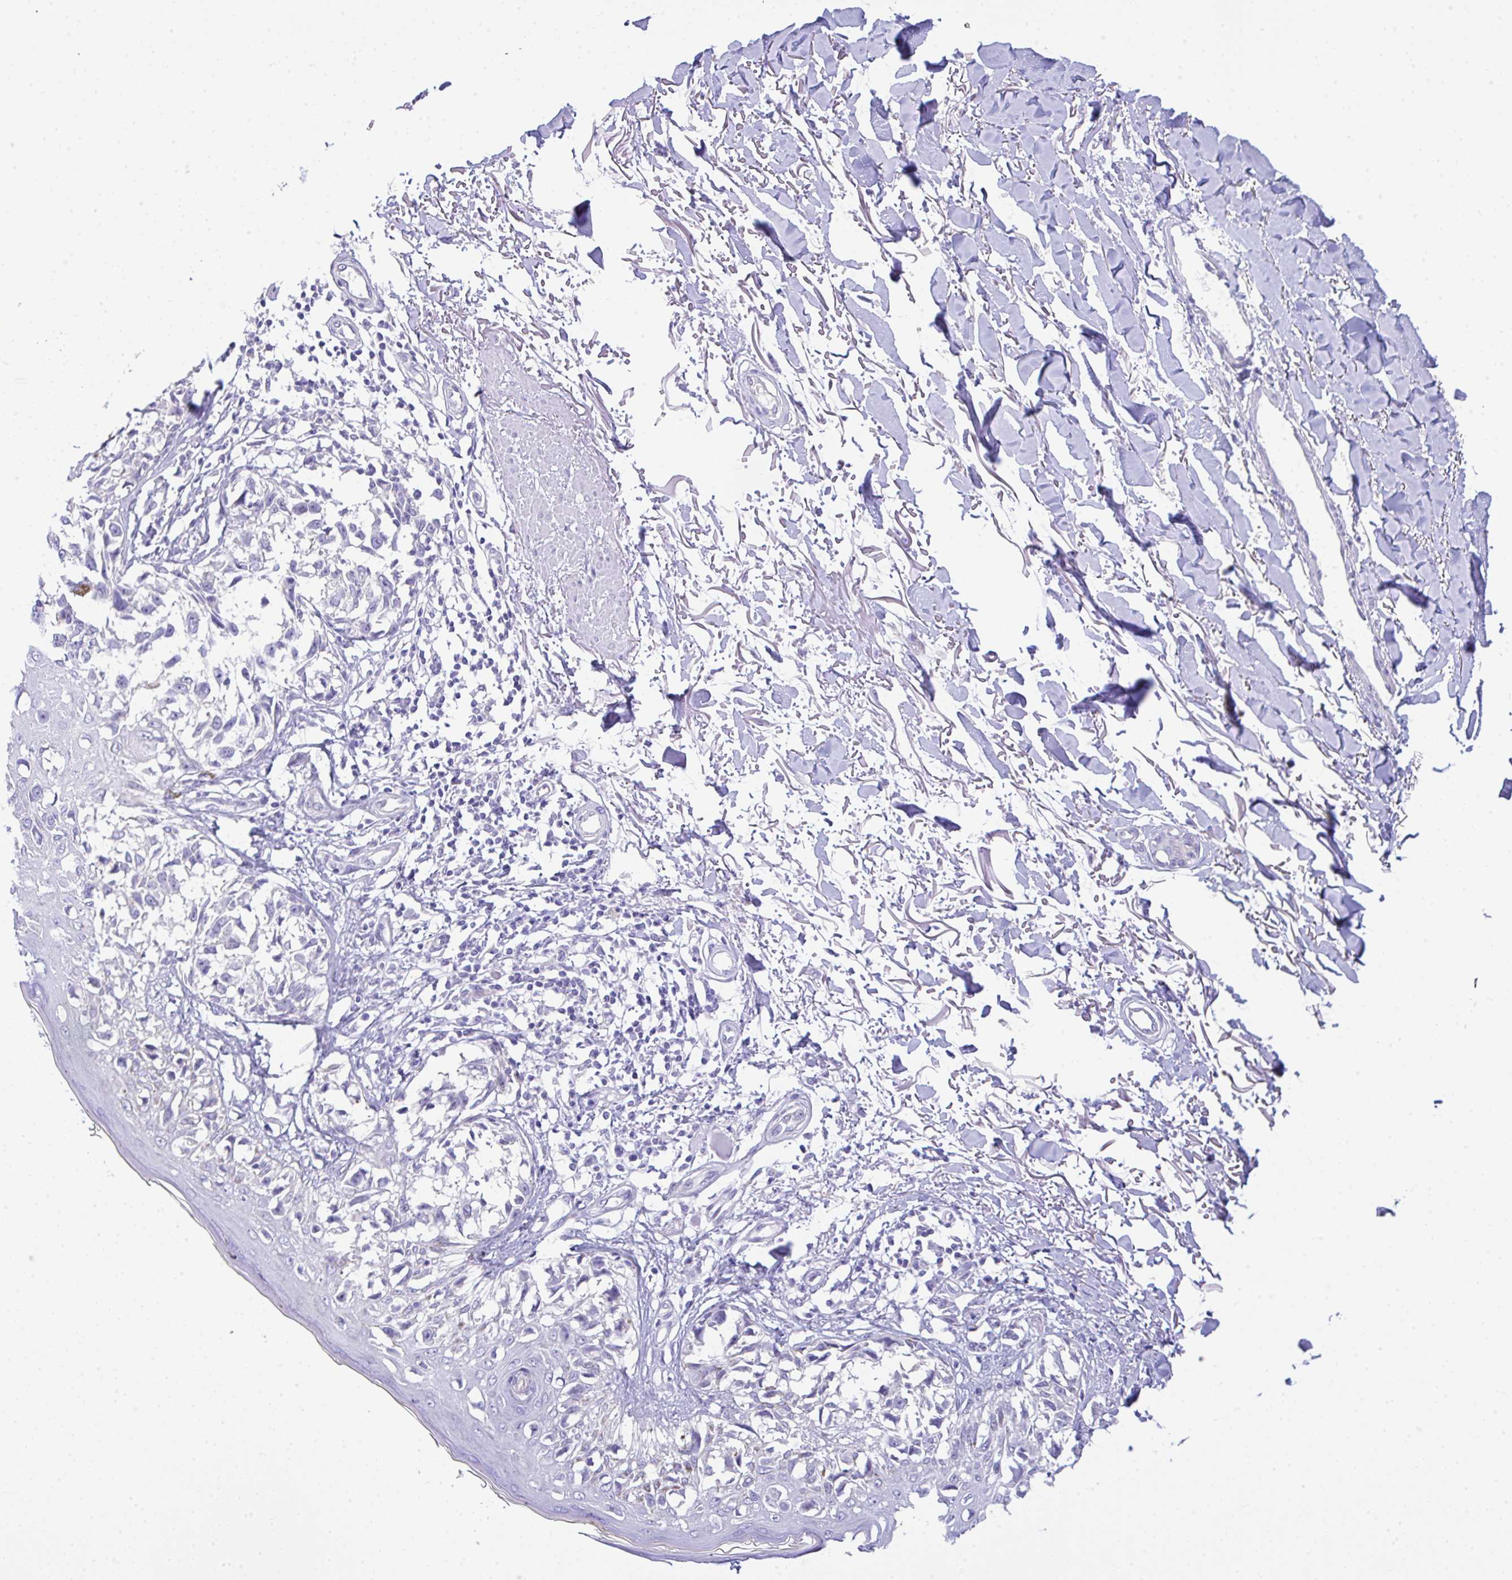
{"staining": {"intensity": "negative", "quantity": "none", "location": "none"}, "tissue": "melanoma", "cell_type": "Tumor cells", "image_type": "cancer", "snomed": [{"axis": "morphology", "description": "Malignant melanoma, NOS"}, {"axis": "topography", "description": "Skin"}], "caption": "Tumor cells show no significant protein staining in malignant melanoma.", "gene": "SERPINE3", "patient": {"sex": "male", "age": 73}}